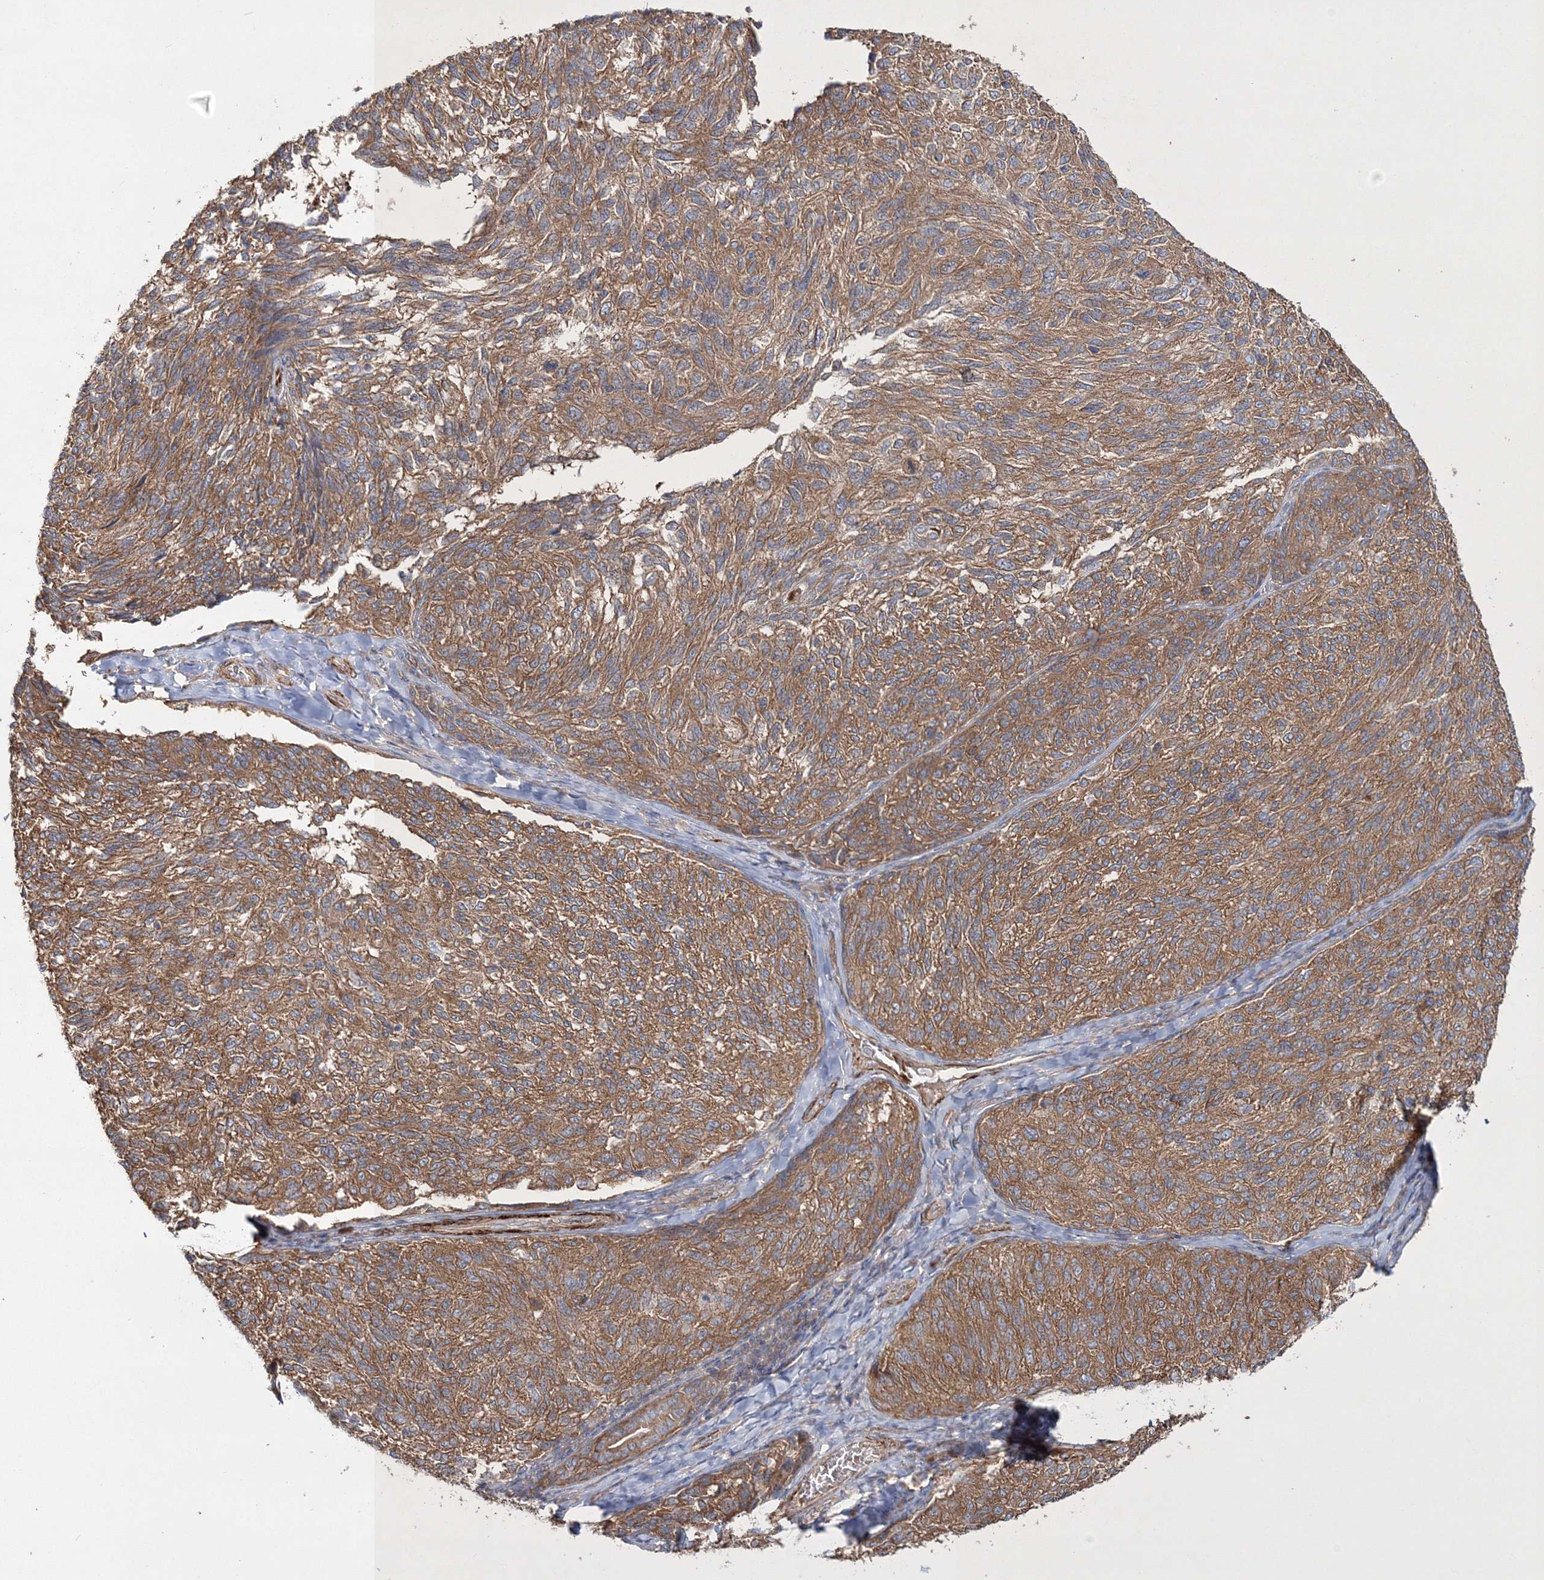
{"staining": {"intensity": "moderate", "quantity": ">75%", "location": "cytoplasmic/membranous"}, "tissue": "melanoma", "cell_type": "Tumor cells", "image_type": "cancer", "snomed": [{"axis": "morphology", "description": "Malignant melanoma, NOS"}, {"axis": "topography", "description": "Skin"}], "caption": "Protein staining of malignant melanoma tissue demonstrates moderate cytoplasmic/membranous positivity in approximately >75% of tumor cells.", "gene": "ZSWIM6", "patient": {"sex": "female", "age": 73}}